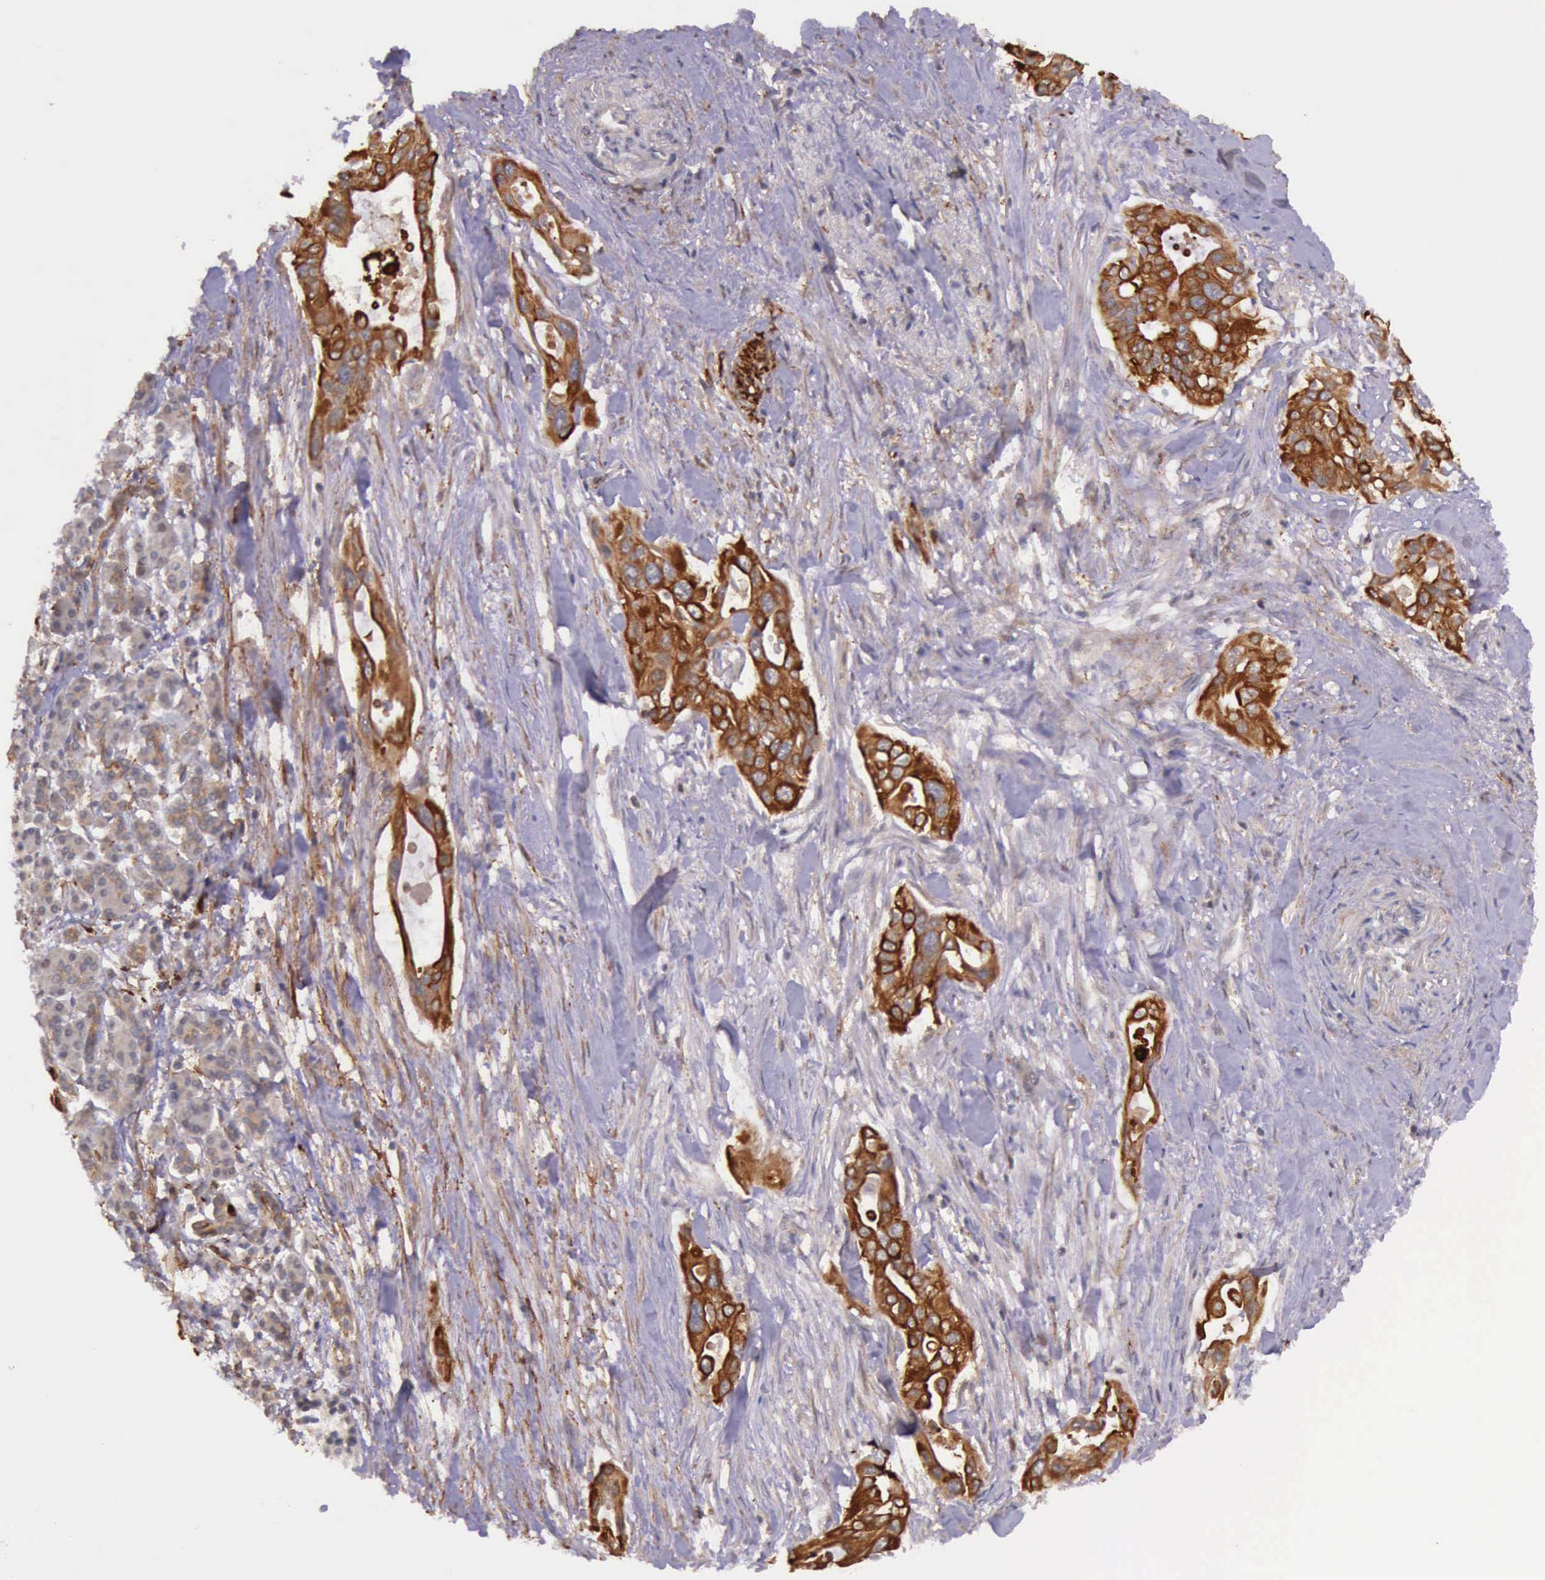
{"staining": {"intensity": "strong", "quantity": ">75%", "location": "cytoplasmic/membranous"}, "tissue": "pancreatic cancer", "cell_type": "Tumor cells", "image_type": "cancer", "snomed": [{"axis": "morphology", "description": "Adenocarcinoma, NOS"}, {"axis": "topography", "description": "Pancreas"}], "caption": "Brown immunohistochemical staining in human pancreatic cancer displays strong cytoplasmic/membranous positivity in approximately >75% of tumor cells.", "gene": "PRICKLE3", "patient": {"sex": "male", "age": 77}}